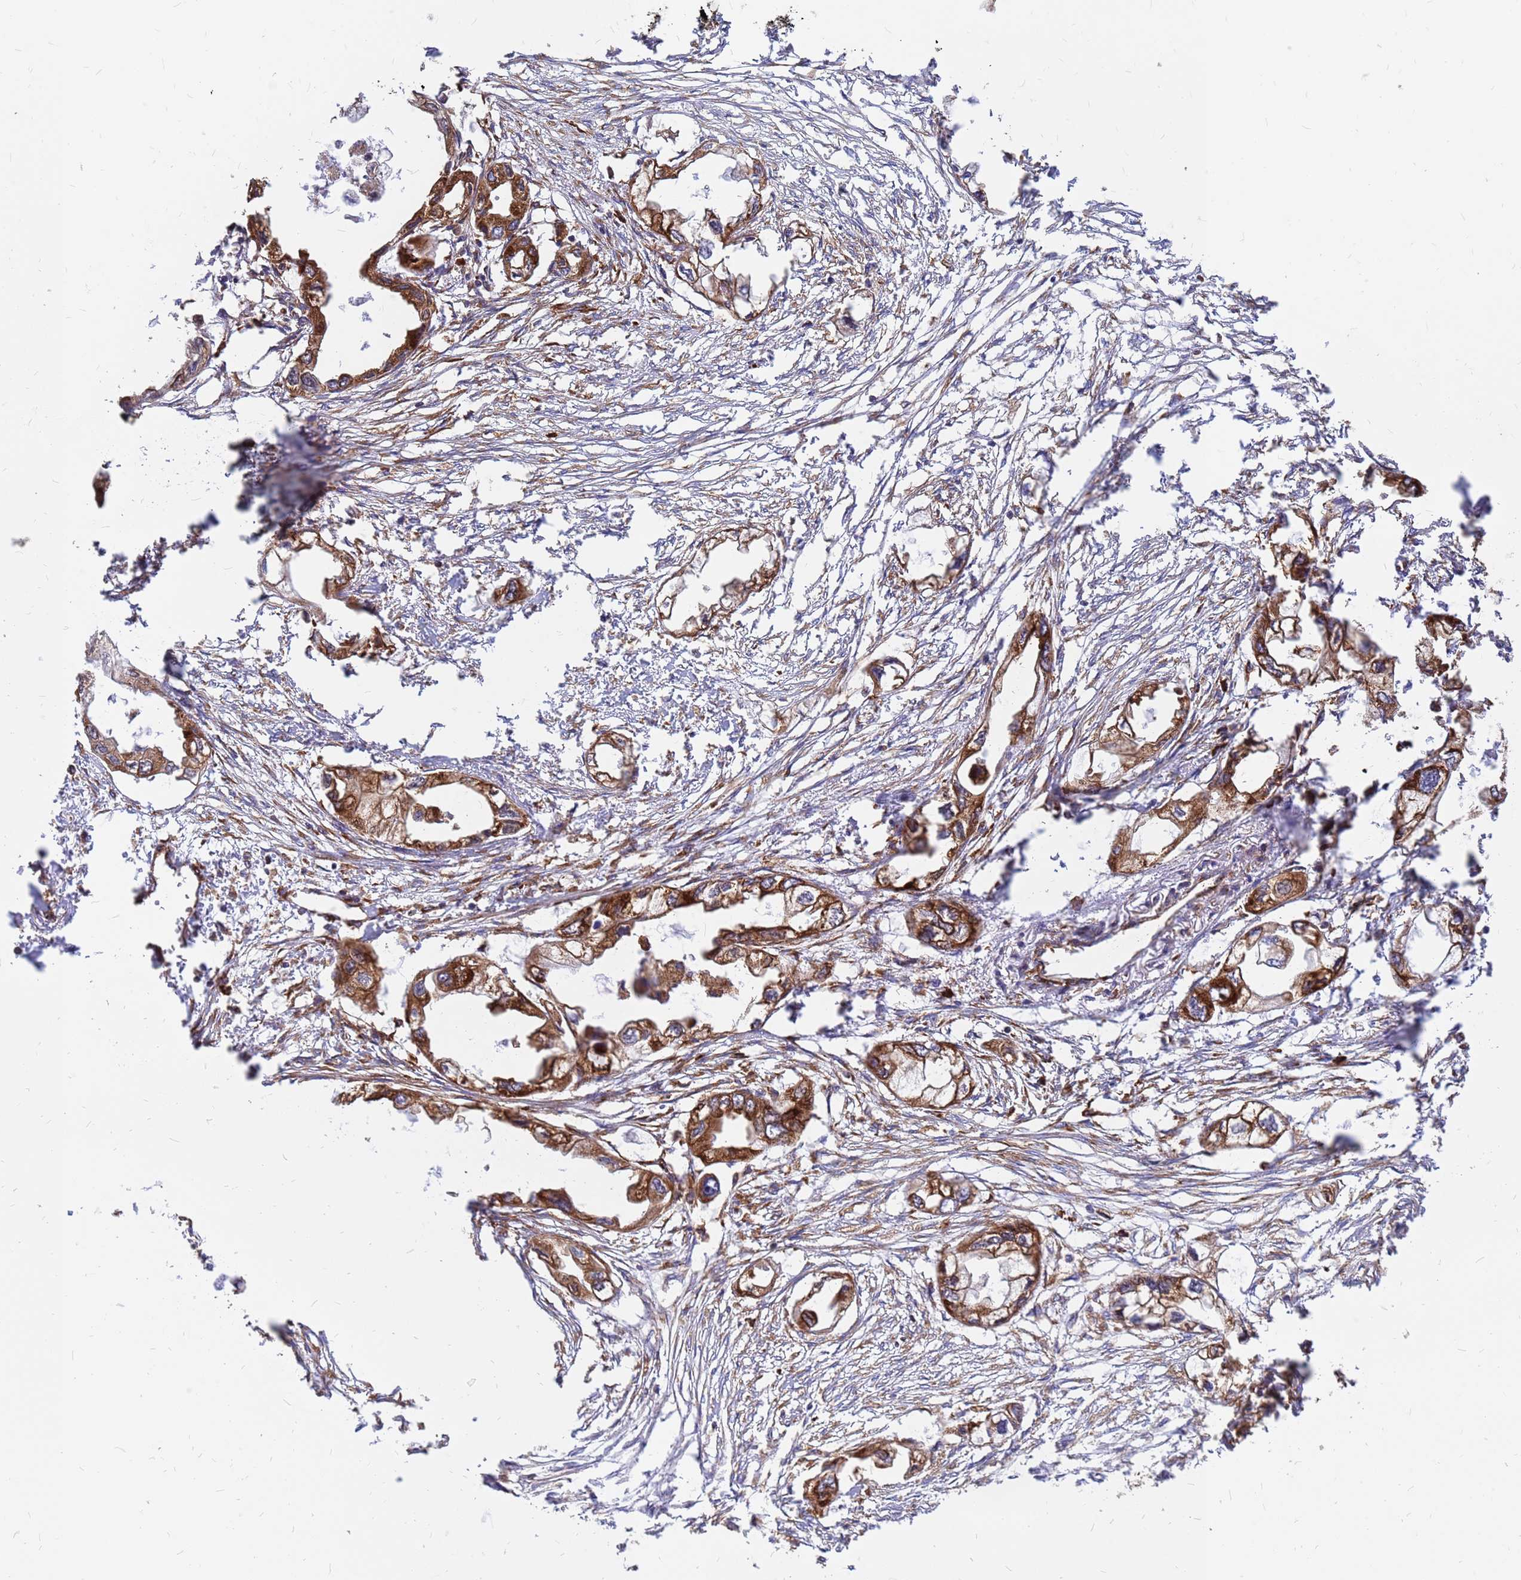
{"staining": {"intensity": "strong", "quantity": ">75%", "location": "cytoplasmic/membranous"}, "tissue": "endometrial cancer", "cell_type": "Tumor cells", "image_type": "cancer", "snomed": [{"axis": "morphology", "description": "Adenocarcinoma, NOS"}, {"axis": "morphology", "description": "Adenocarcinoma, metastatic, NOS"}, {"axis": "topography", "description": "Adipose tissue"}, {"axis": "topography", "description": "Endometrium"}], "caption": "Human endometrial cancer stained for a protein (brown) displays strong cytoplasmic/membranous positive positivity in about >75% of tumor cells.", "gene": "RPL8", "patient": {"sex": "female", "age": 67}}